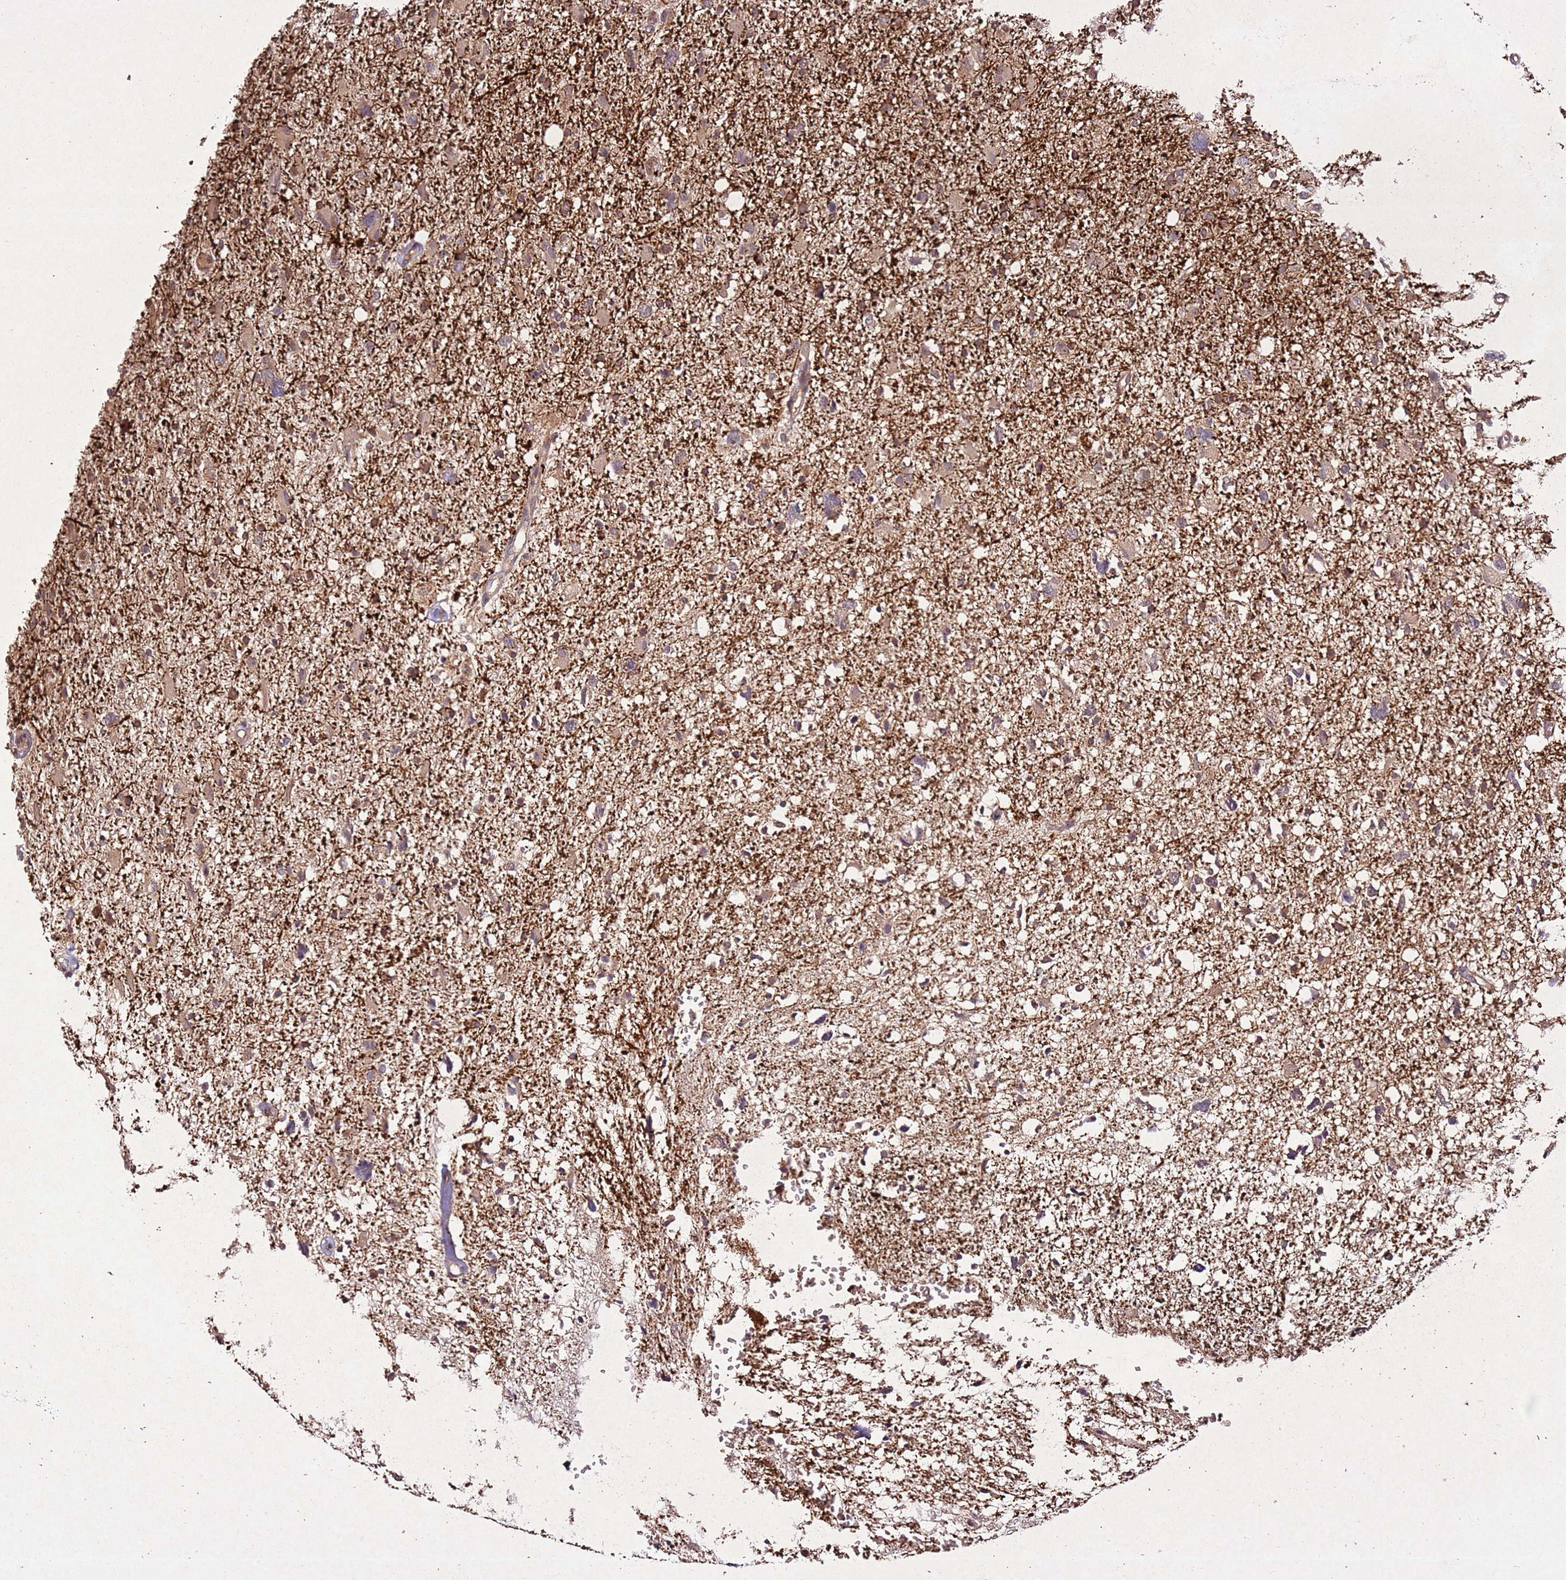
{"staining": {"intensity": "weak", "quantity": "<25%", "location": "cytoplasmic/membranous"}, "tissue": "glioma", "cell_type": "Tumor cells", "image_type": "cancer", "snomed": [{"axis": "morphology", "description": "Glioma, malignant, High grade"}, {"axis": "topography", "description": "Brain"}], "caption": "This histopathology image is of glioma stained with immunohistochemistry to label a protein in brown with the nuclei are counter-stained blue. There is no staining in tumor cells. (Immunohistochemistry, brightfield microscopy, high magnification).", "gene": "PTMA", "patient": {"sex": "male", "age": 61}}